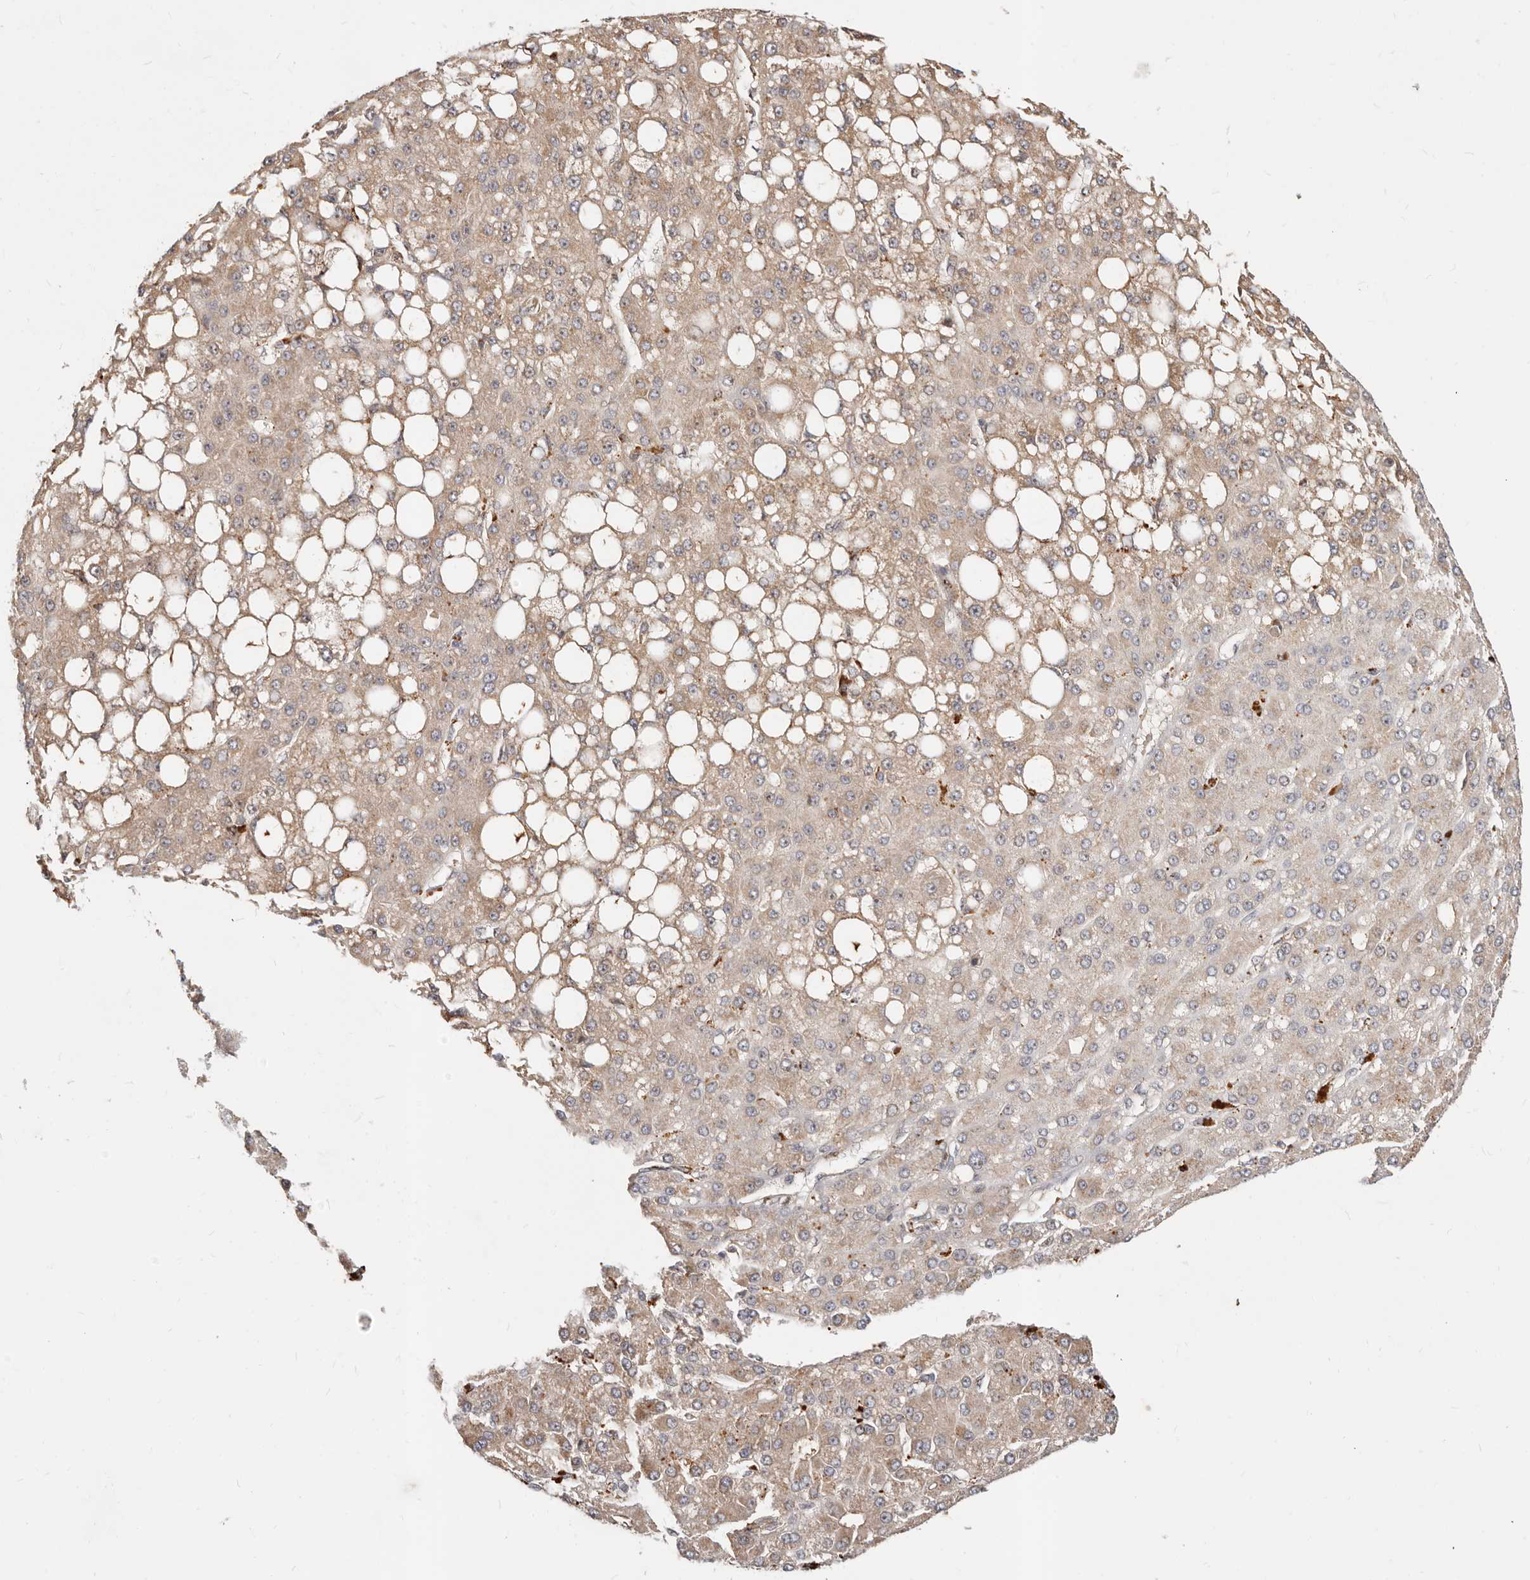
{"staining": {"intensity": "weak", "quantity": "25%-75%", "location": "cytoplasmic/membranous"}, "tissue": "liver cancer", "cell_type": "Tumor cells", "image_type": "cancer", "snomed": [{"axis": "morphology", "description": "Carcinoma, Hepatocellular, NOS"}, {"axis": "topography", "description": "Liver"}], "caption": "Liver hepatocellular carcinoma tissue shows weak cytoplasmic/membranous staining in about 25%-75% of tumor cells Immunohistochemistry stains the protein of interest in brown and the nuclei are stained blue.", "gene": "ZRANB1", "patient": {"sex": "male", "age": 67}}